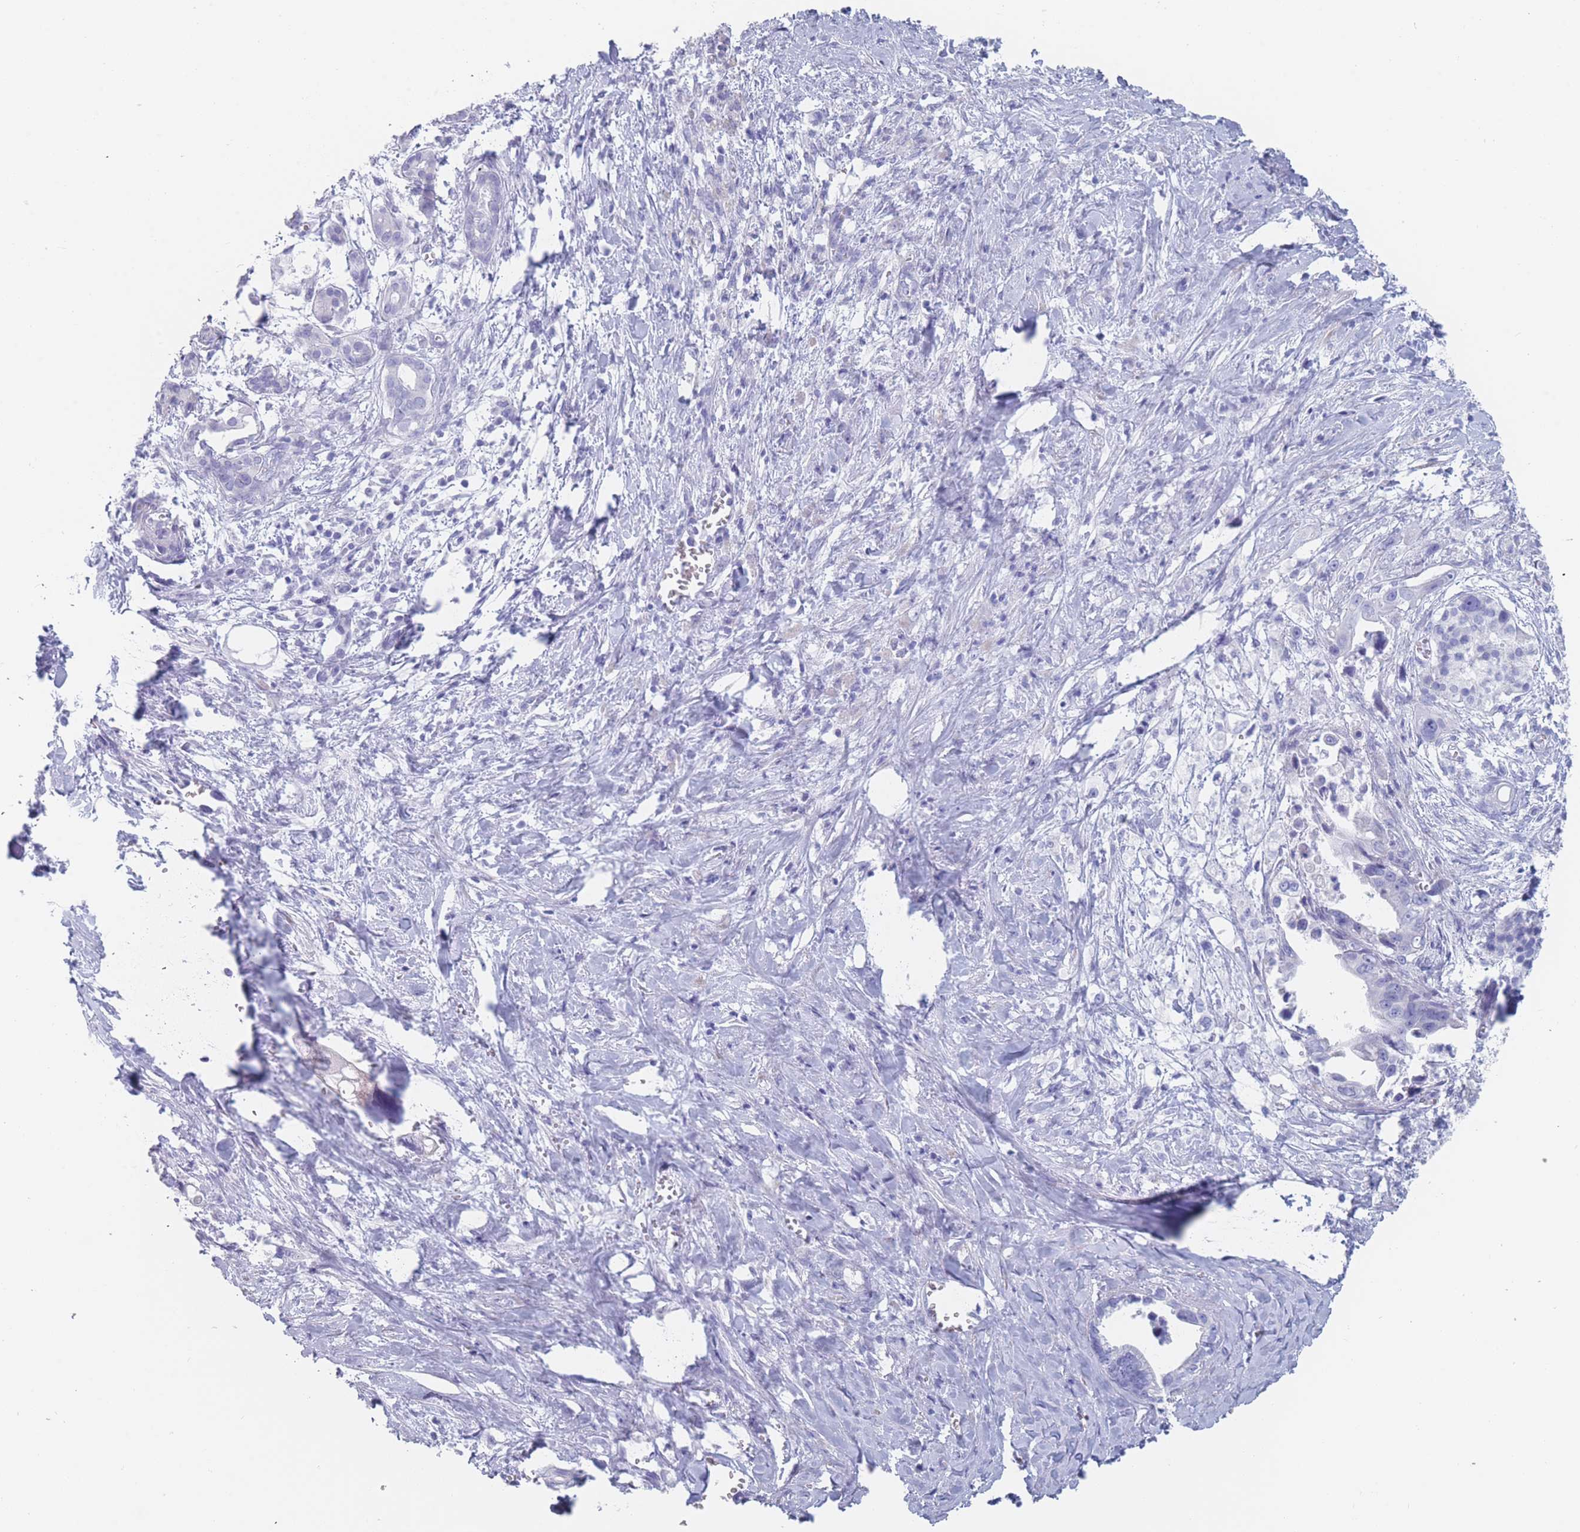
{"staining": {"intensity": "negative", "quantity": "none", "location": "none"}, "tissue": "pancreatic cancer", "cell_type": "Tumor cells", "image_type": "cancer", "snomed": [{"axis": "morphology", "description": "Adenocarcinoma, NOS"}, {"axis": "topography", "description": "Pancreas"}], "caption": "Pancreatic adenocarcinoma stained for a protein using IHC shows no expression tumor cells.", "gene": "OR5D16", "patient": {"sex": "male", "age": 61}}